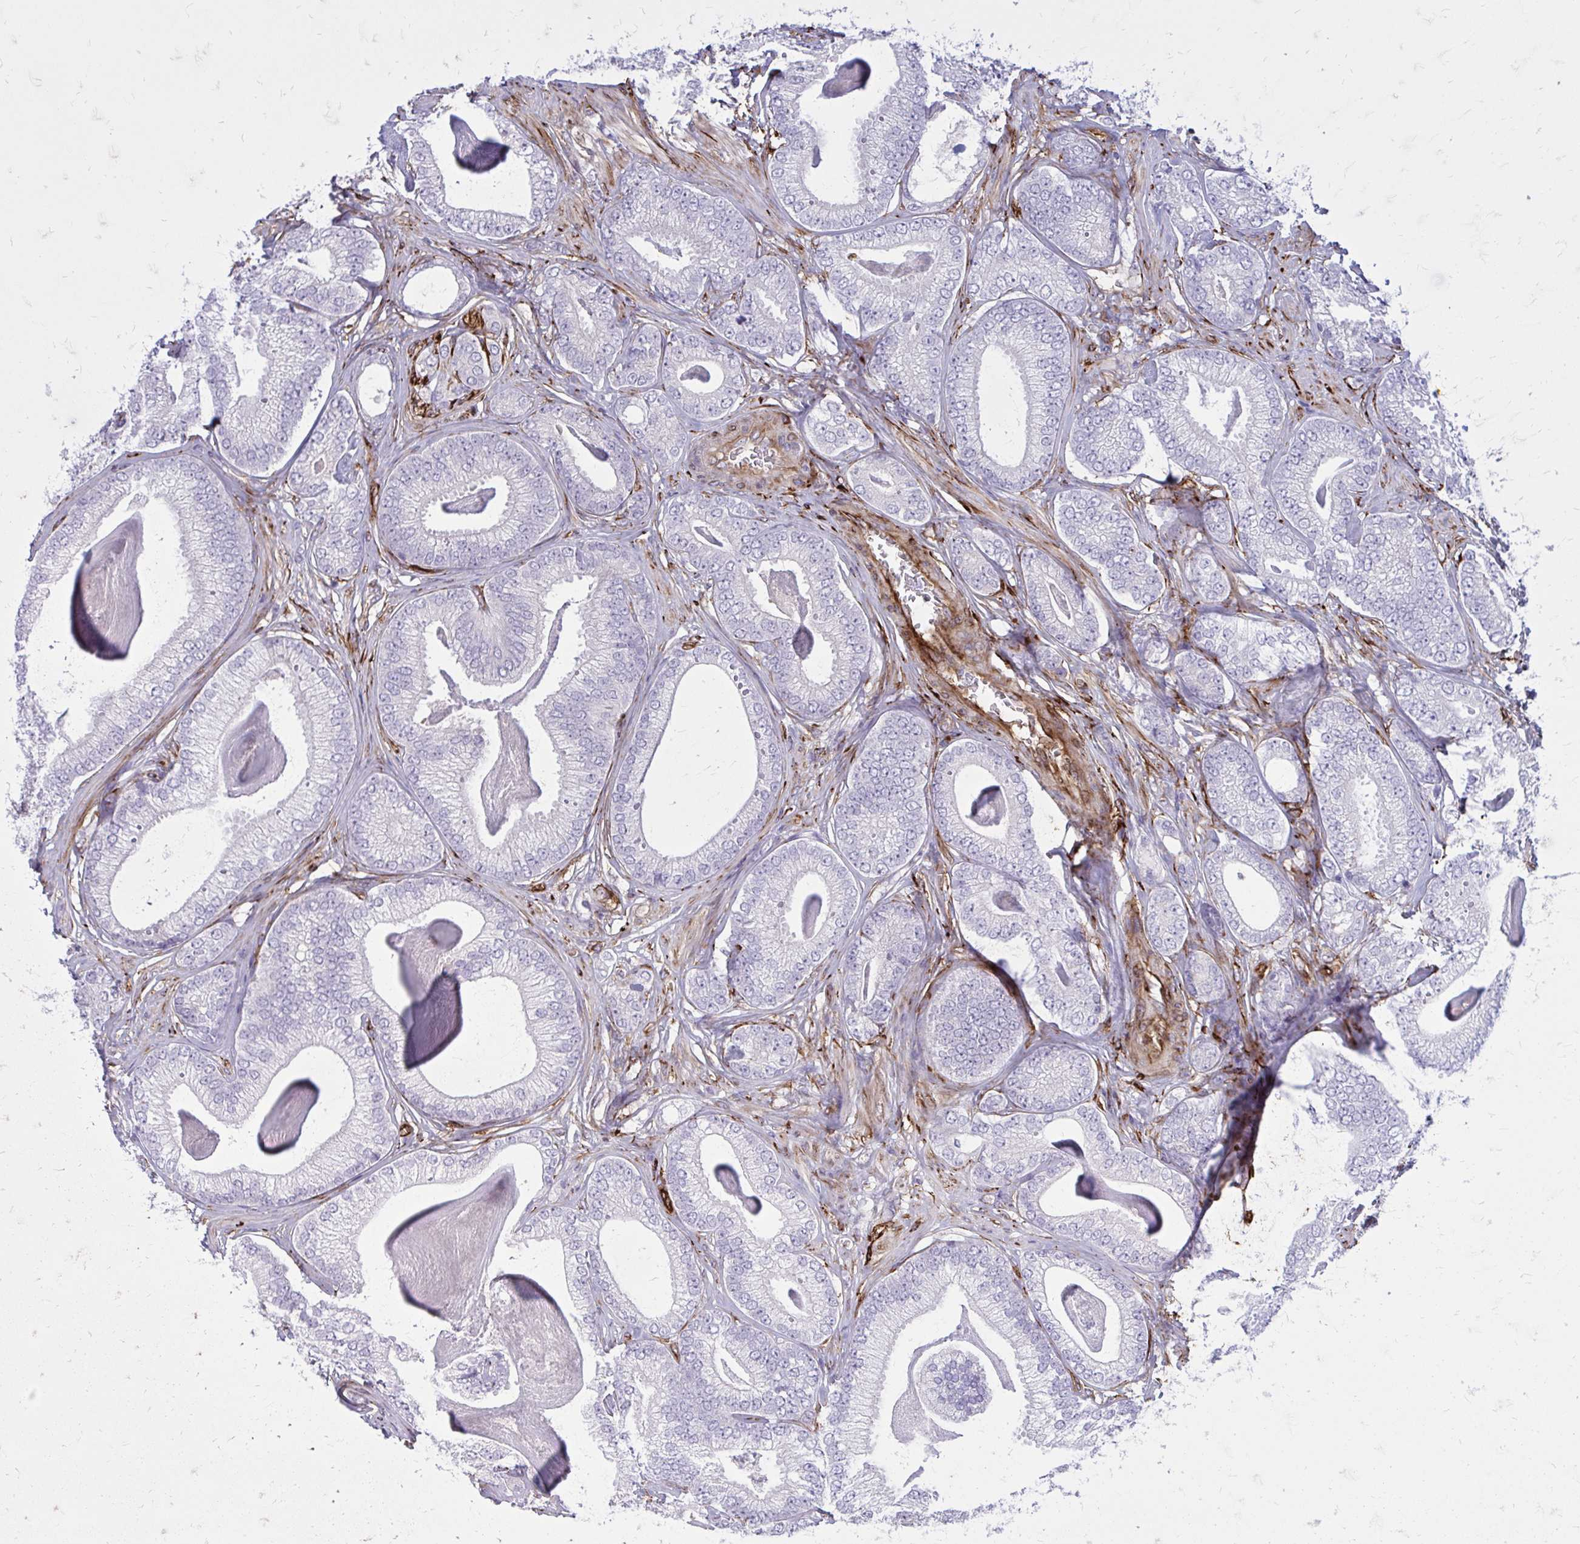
{"staining": {"intensity": "negative", "quantity": "none", "location": "none"}, "tissue": "prostate cancer", "cell_type": "Tumor cells", "image_type": "cancer", "snomed": [{"axis": "morphology", "description": "Adenocarcinoma, Low grade"}, {"axis": "topography", "description": "Prostate"}], "caption": "Tumor cells show no significant protein positivity in adenocarcinoma (low-grade) (prostate).", "gene": "BEND5", "patient": {"sex": "male", "age": 63}}